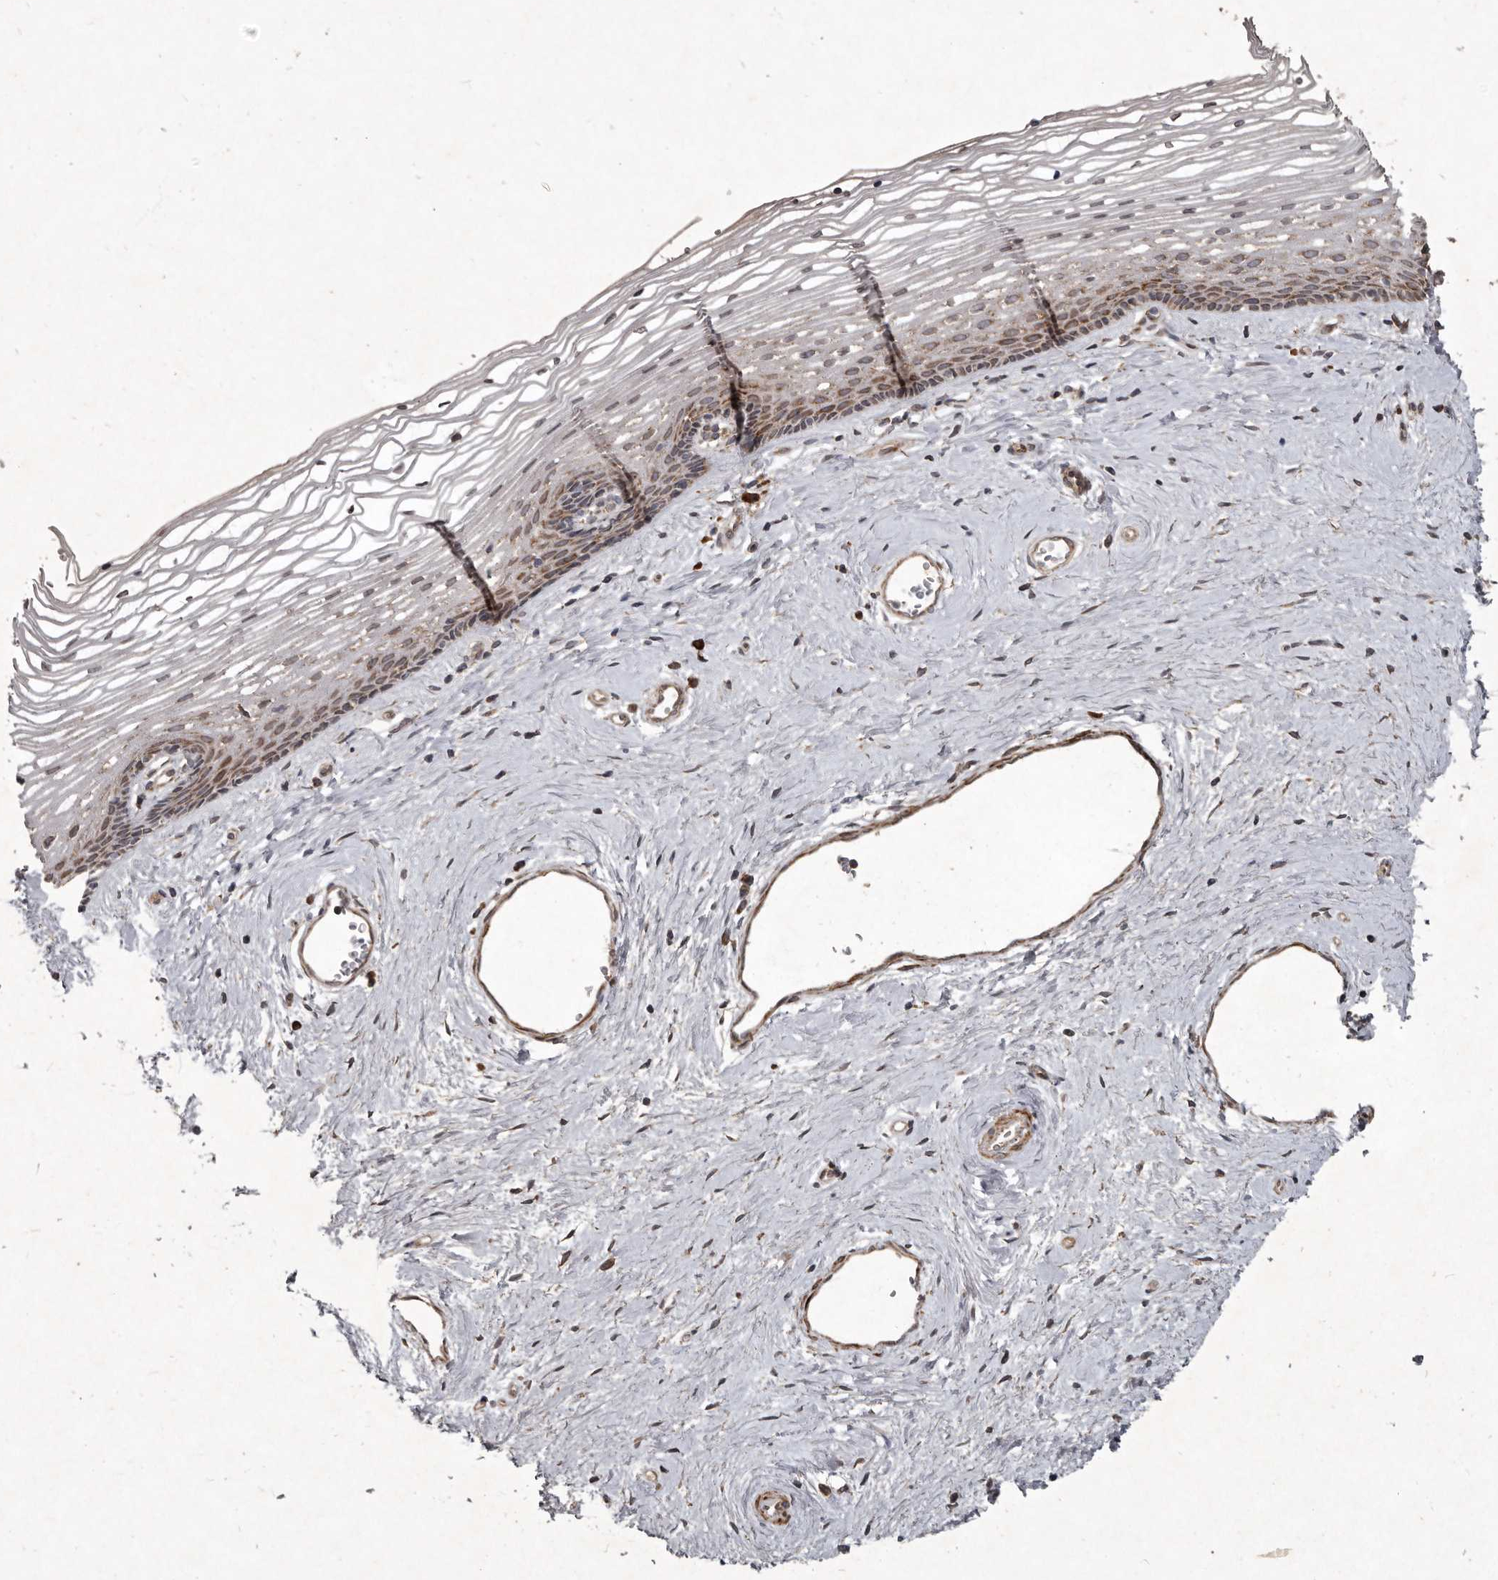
{"staining": {"intensity": "moderate", "quantity": "25%-75%", "location": "cytoplasmic/membranous"}, "tissue": "vagina", "cell_type": "Squamous epithelial cells", "image_type": "normal", "snomed": [{"axis": "morphology", "description": "Normal tissue, NOS"}, {"axis": "topography", "description": "Vagina"}], "caption": "High-magnification brightfield microscopy of normal vagina stained with DAB (3,3'-diaminobenzidine) (brown) and counterstained with hematoxylin (blue). squamous epithelial cells exhibit moderate cytoplasmic/membranous positivity is present in approximately25%-75% of cells.", "gene": "MRPS15", "patient": {"sex": "female", "age": 46}}